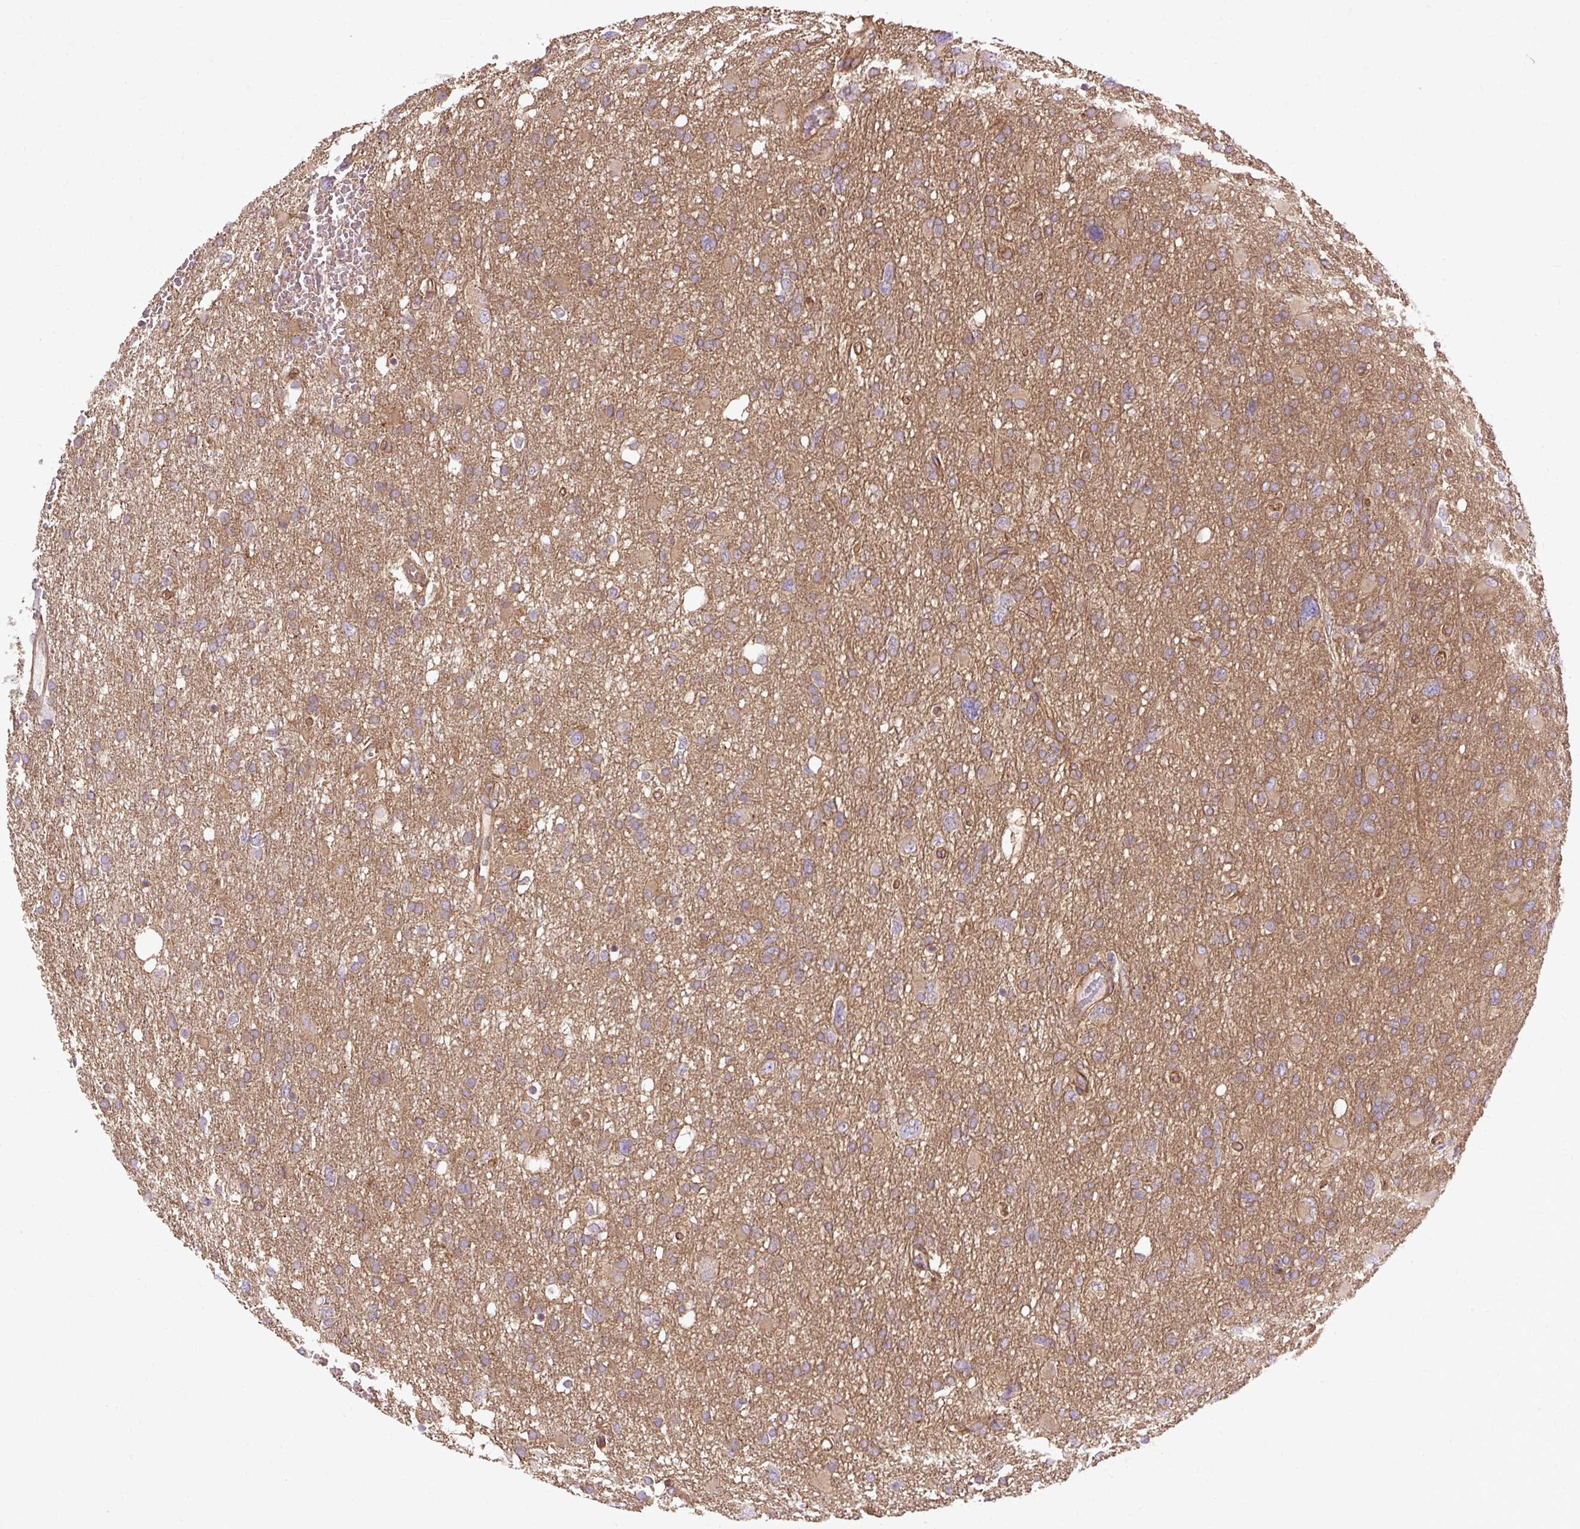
{"staining": {"intensity": "moderate", "quantity": ">75%", "location": "cytoplasmic/membranous"}, "tissue": "glioma", "cell_type": "Tumor cells", "image_type": "cancer", "snomed": [{"axis": "morphology", "description": "Glioma, malignant, High grade"}, {"axis": "topography", "description": "Brain"}], "caption": "Protein expression analysis of human glioma reveals moderate cytoplasmic/membranous staining in about >75% of tumor cells.", "gene": "CCDC93", "patient": {"sex": "male", "age": 61}}